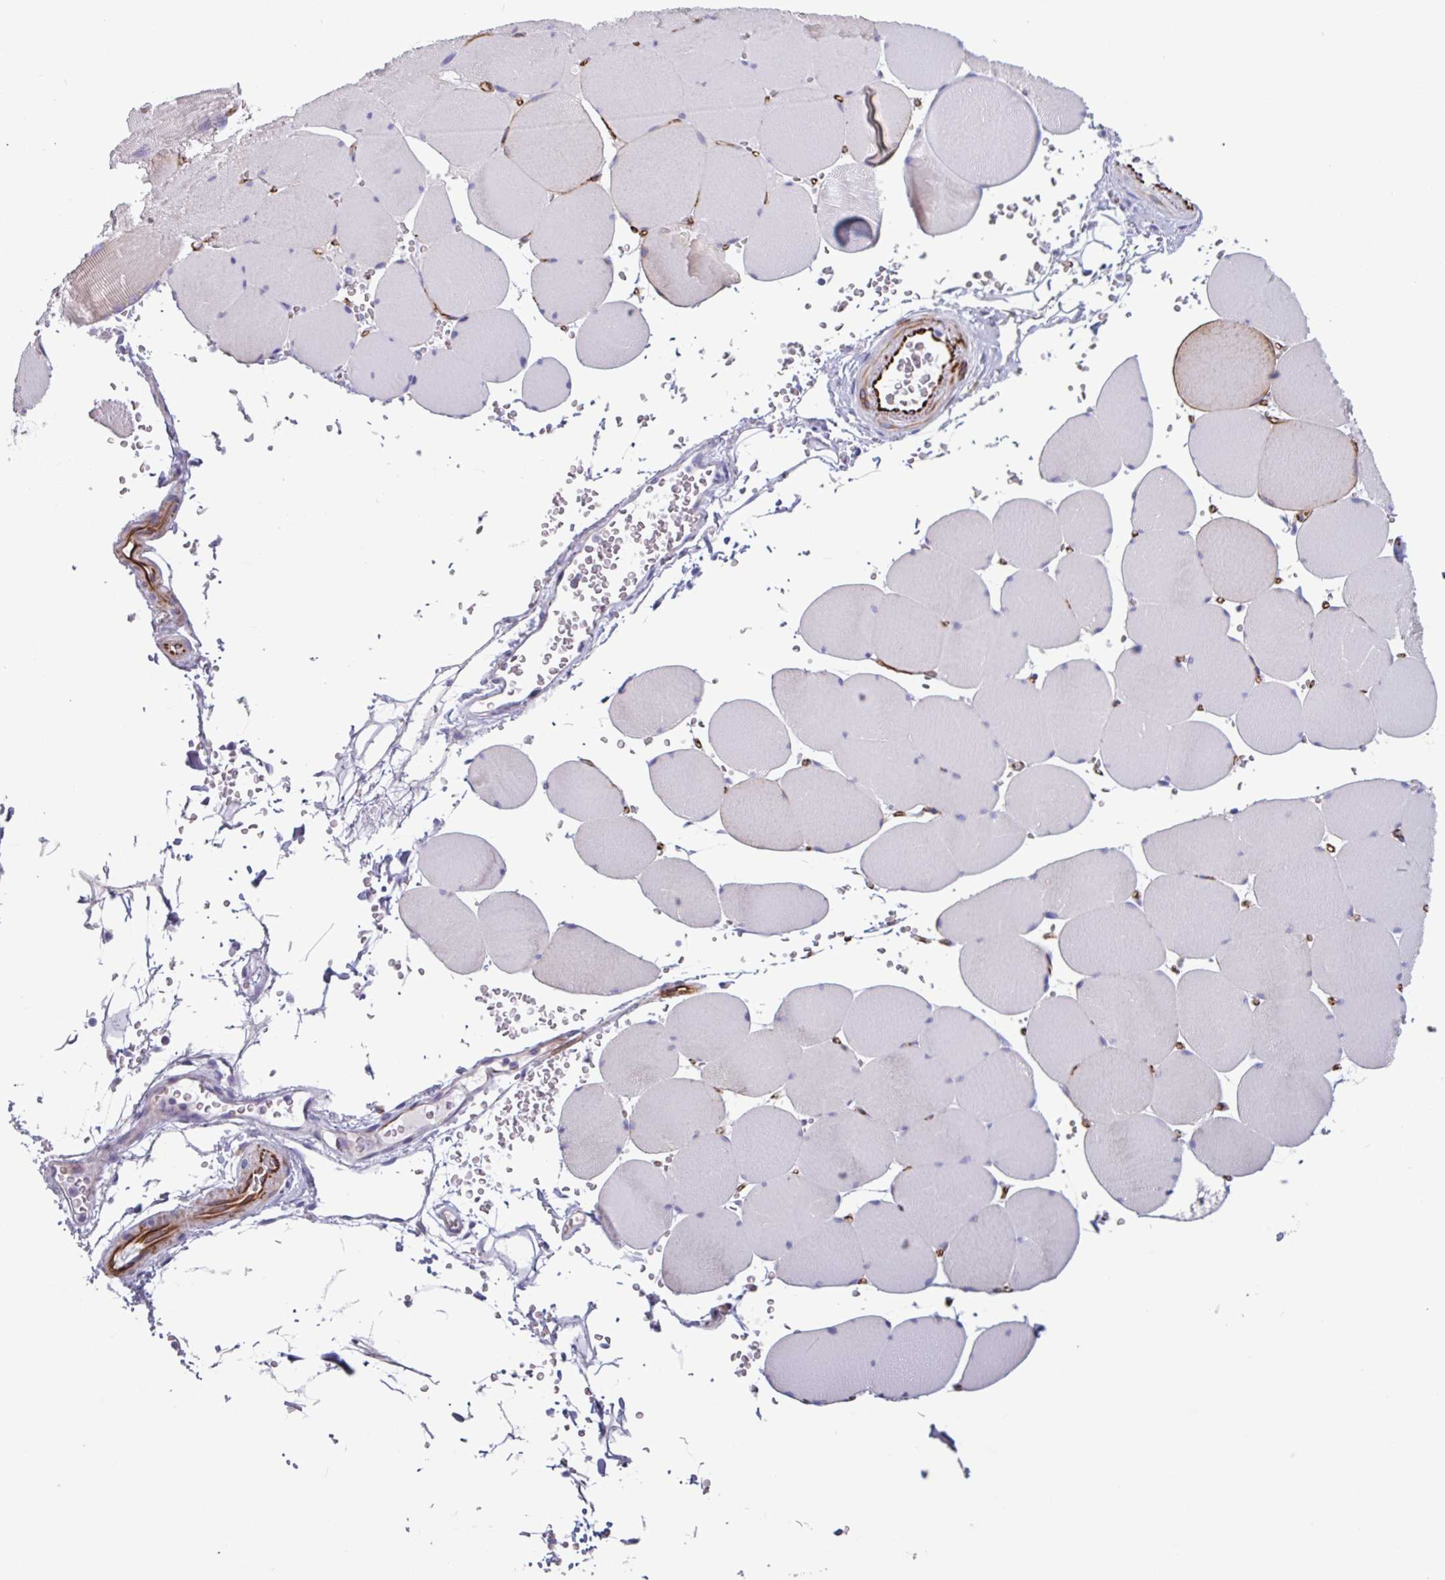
{"staining": {"intensity": "negative", "quantity": "none", "location": "none"}, "tissue": "skeletal muscle", "cell_type": "Myocytes", "image_type": "normal", "snomed": [{"axis": "morphology", "description": "Normal tissue, NOS"}, {"axis": "topography", "description": "Skeletal muscle"}, {"axis": "topography", "description": "Head-Neck"}], "caption": "IHC of unremarkable skeletal muscle demonstrates no positivity in myocytes.", "gene": "BTD", "patient": {"sex": "male", "age": 66}}